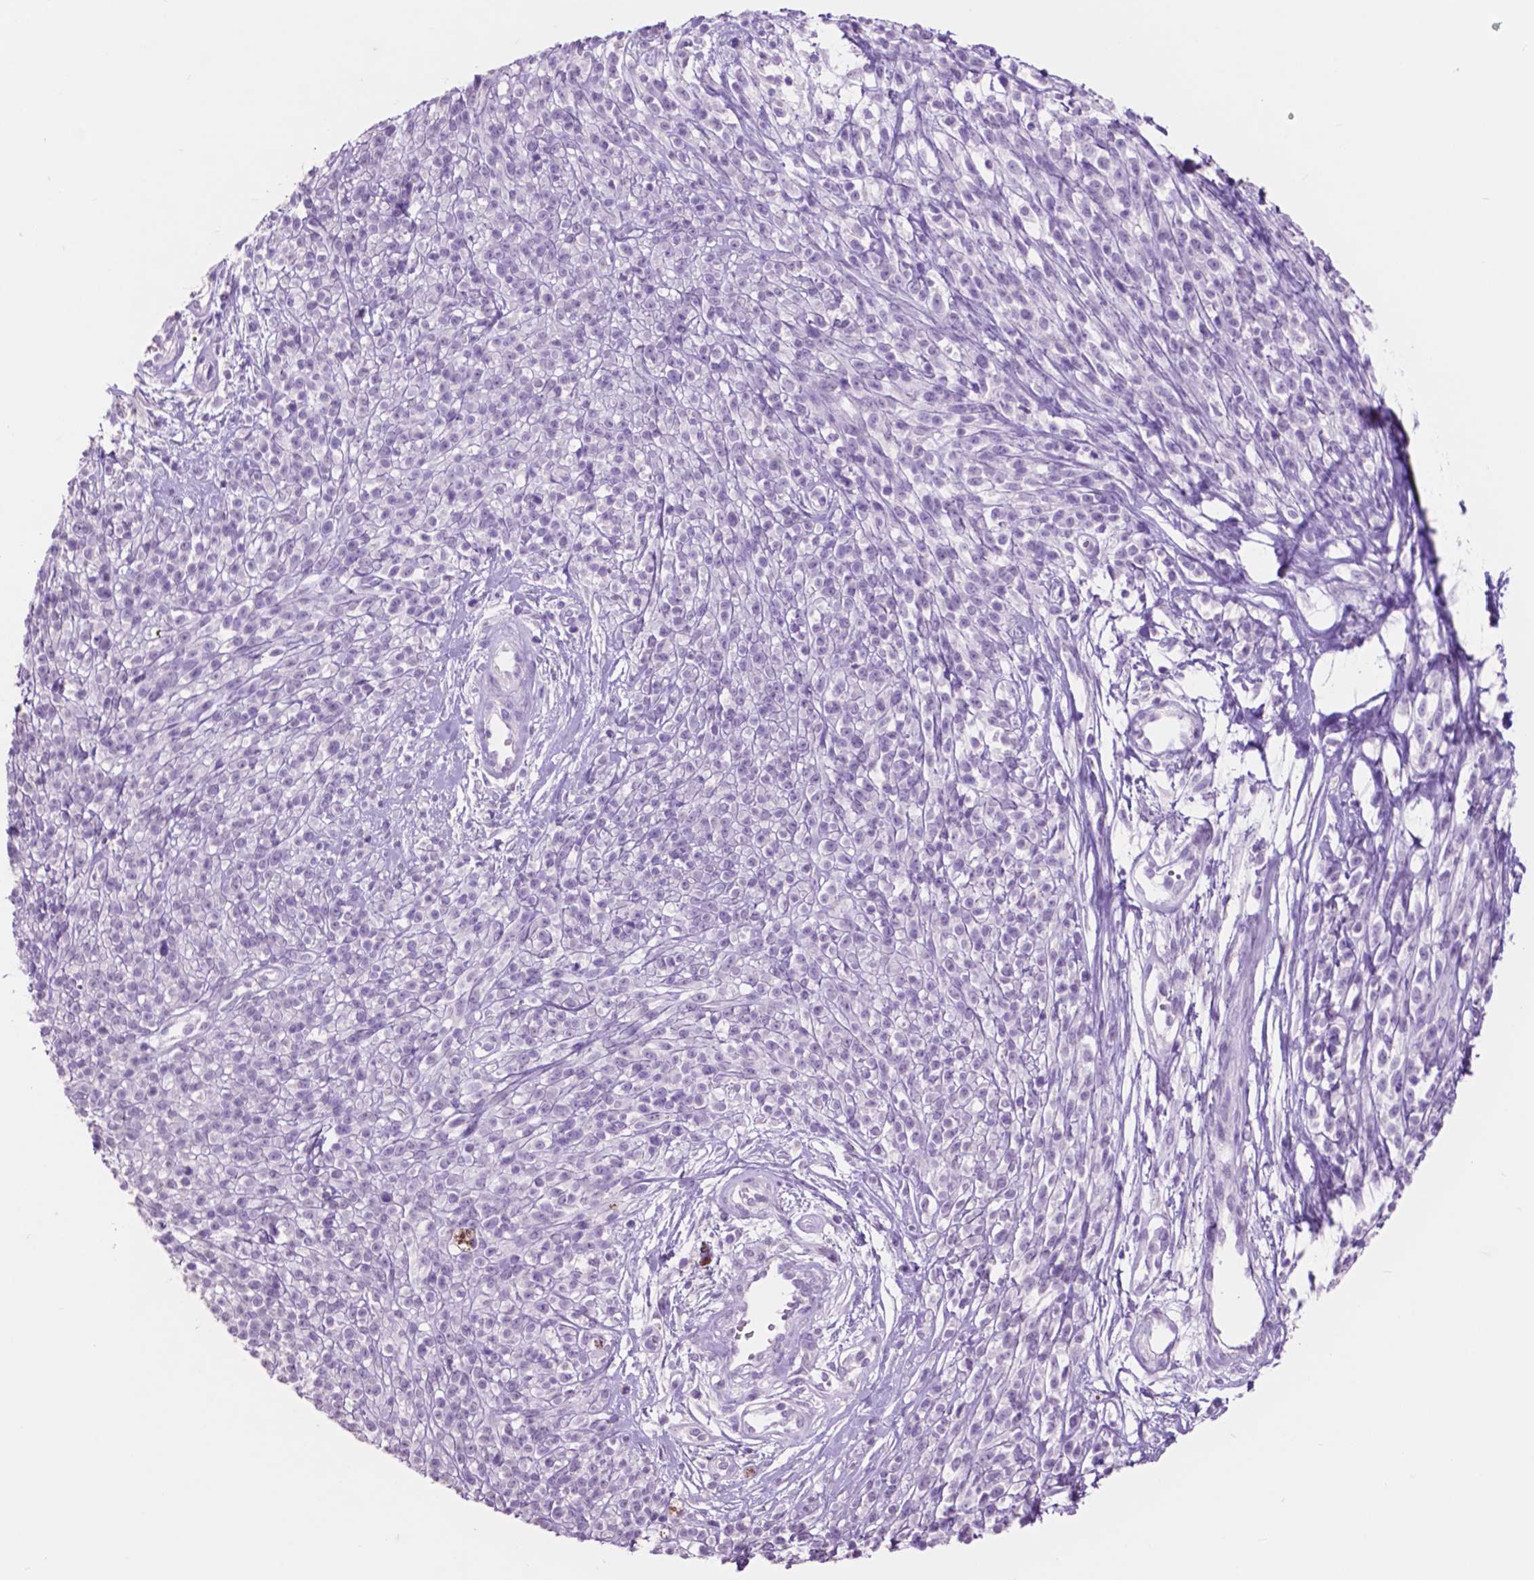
{"staining": {"intensity": "negative", "quantity": "none", "location": "none"}, "tissue": "melanoma", "cell_type": "Tumor cells", "image_type": "cancer", "snomed": [{"axis": "morphology", "description": "Malignant melanoma, NOS"}, {"axis": "topography", "description": "Skin"}, {"axis": "topography", "description": "Skin of trunk"}], "caption": "The micrograph displays no staining of tumor cells in malignant melanoma.", "gene": "IDO1", "patient": {"sex": "male", "age": 74}}